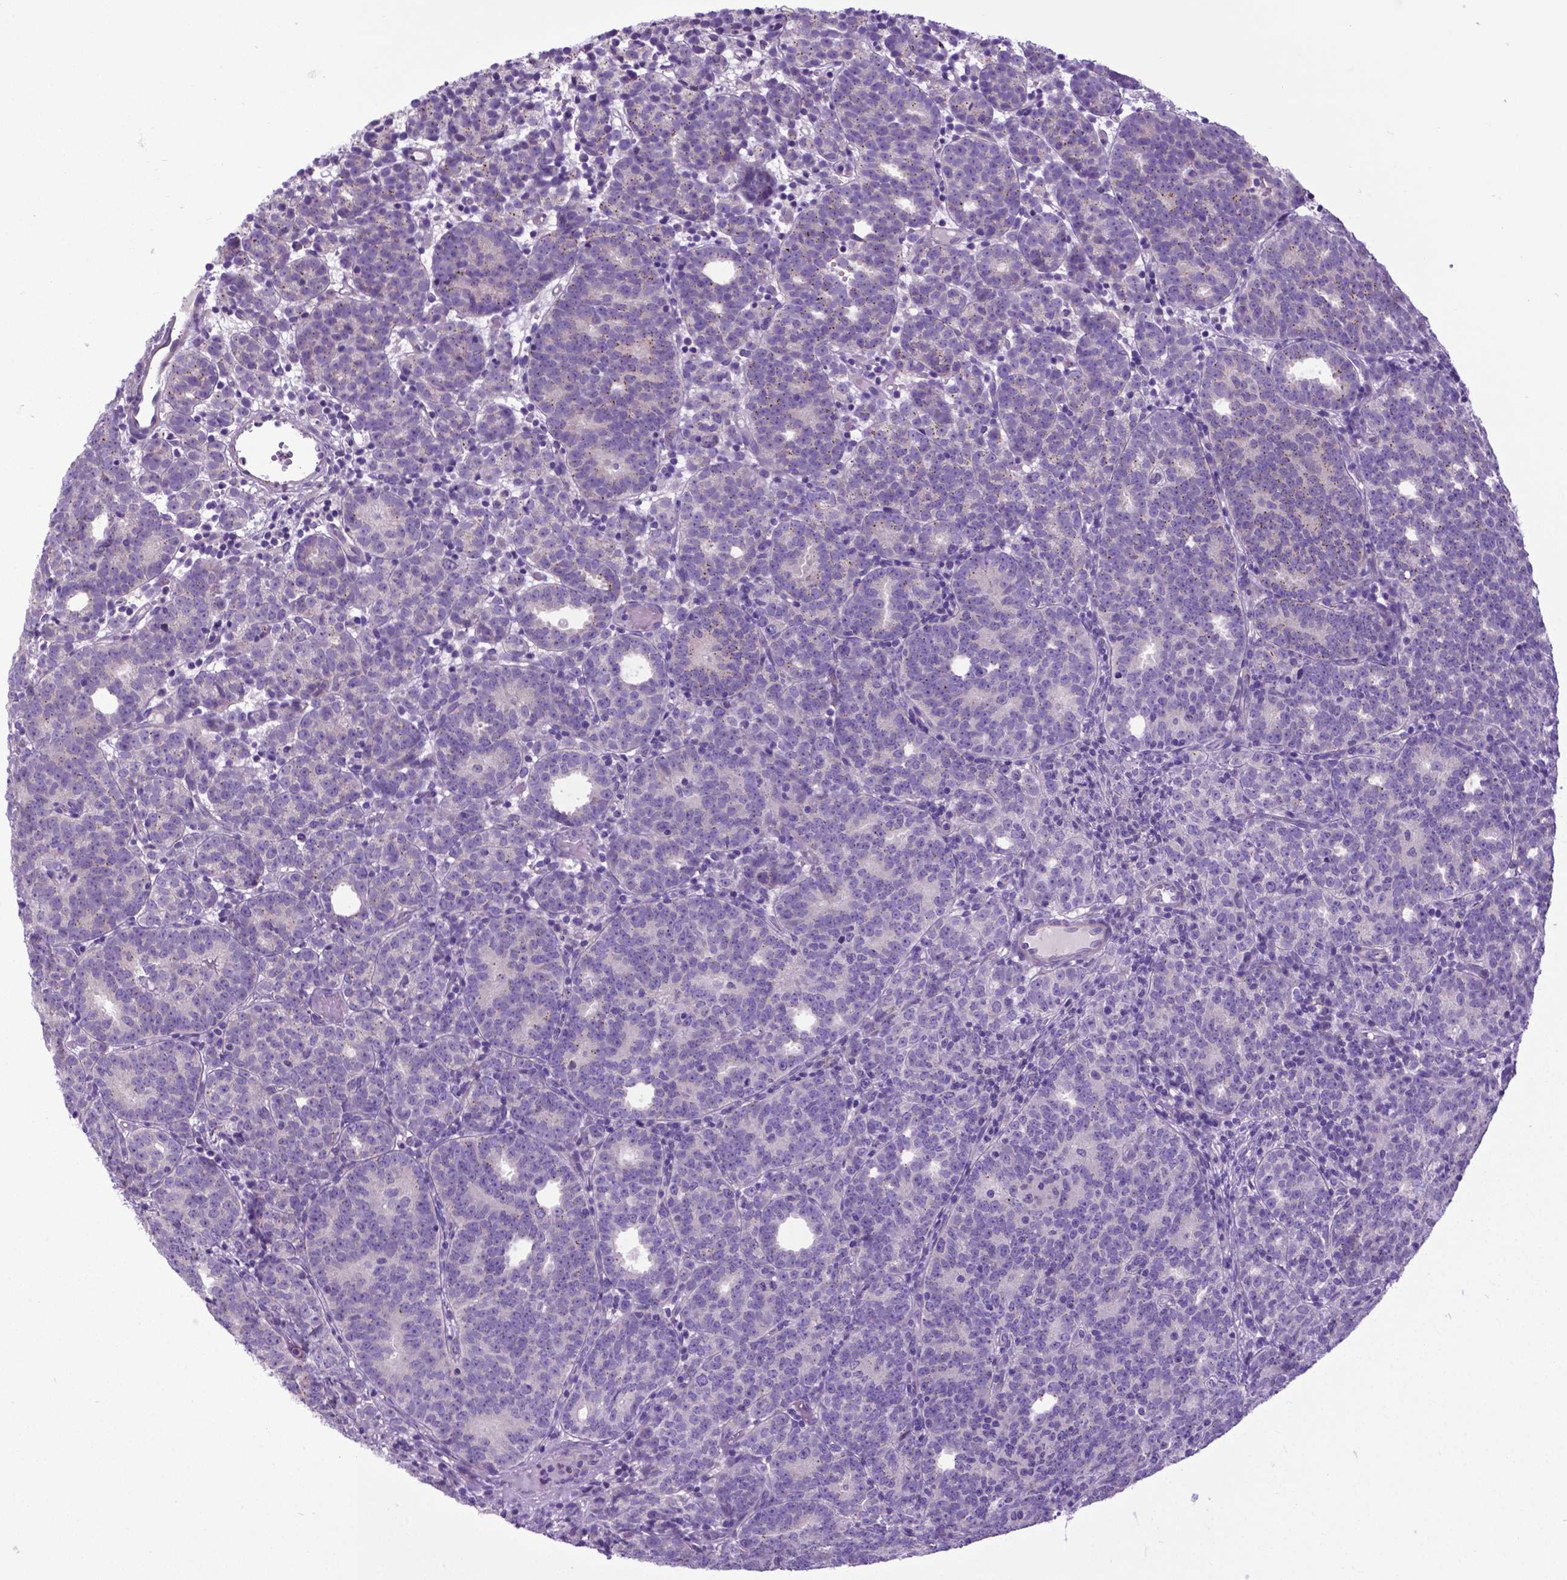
{"staining": {"intensity": "negative", "quantity": "none", "location": "none"}, "tissue": "prostate cancer", "cell_type": "Tumor cells", "image_type": "cancer", "snomed": [{"axis": "morphology", "description": "Adenocarcinoma, High grade"}, {"axis": "topography", "description": "Prostate"}], "caption": "Immunohistochemical staining of human prostate cancer reveals no significant staining in tumor cells.", "gene": "ADRA2B", "patient": {"sex": "male", "age": 53}}